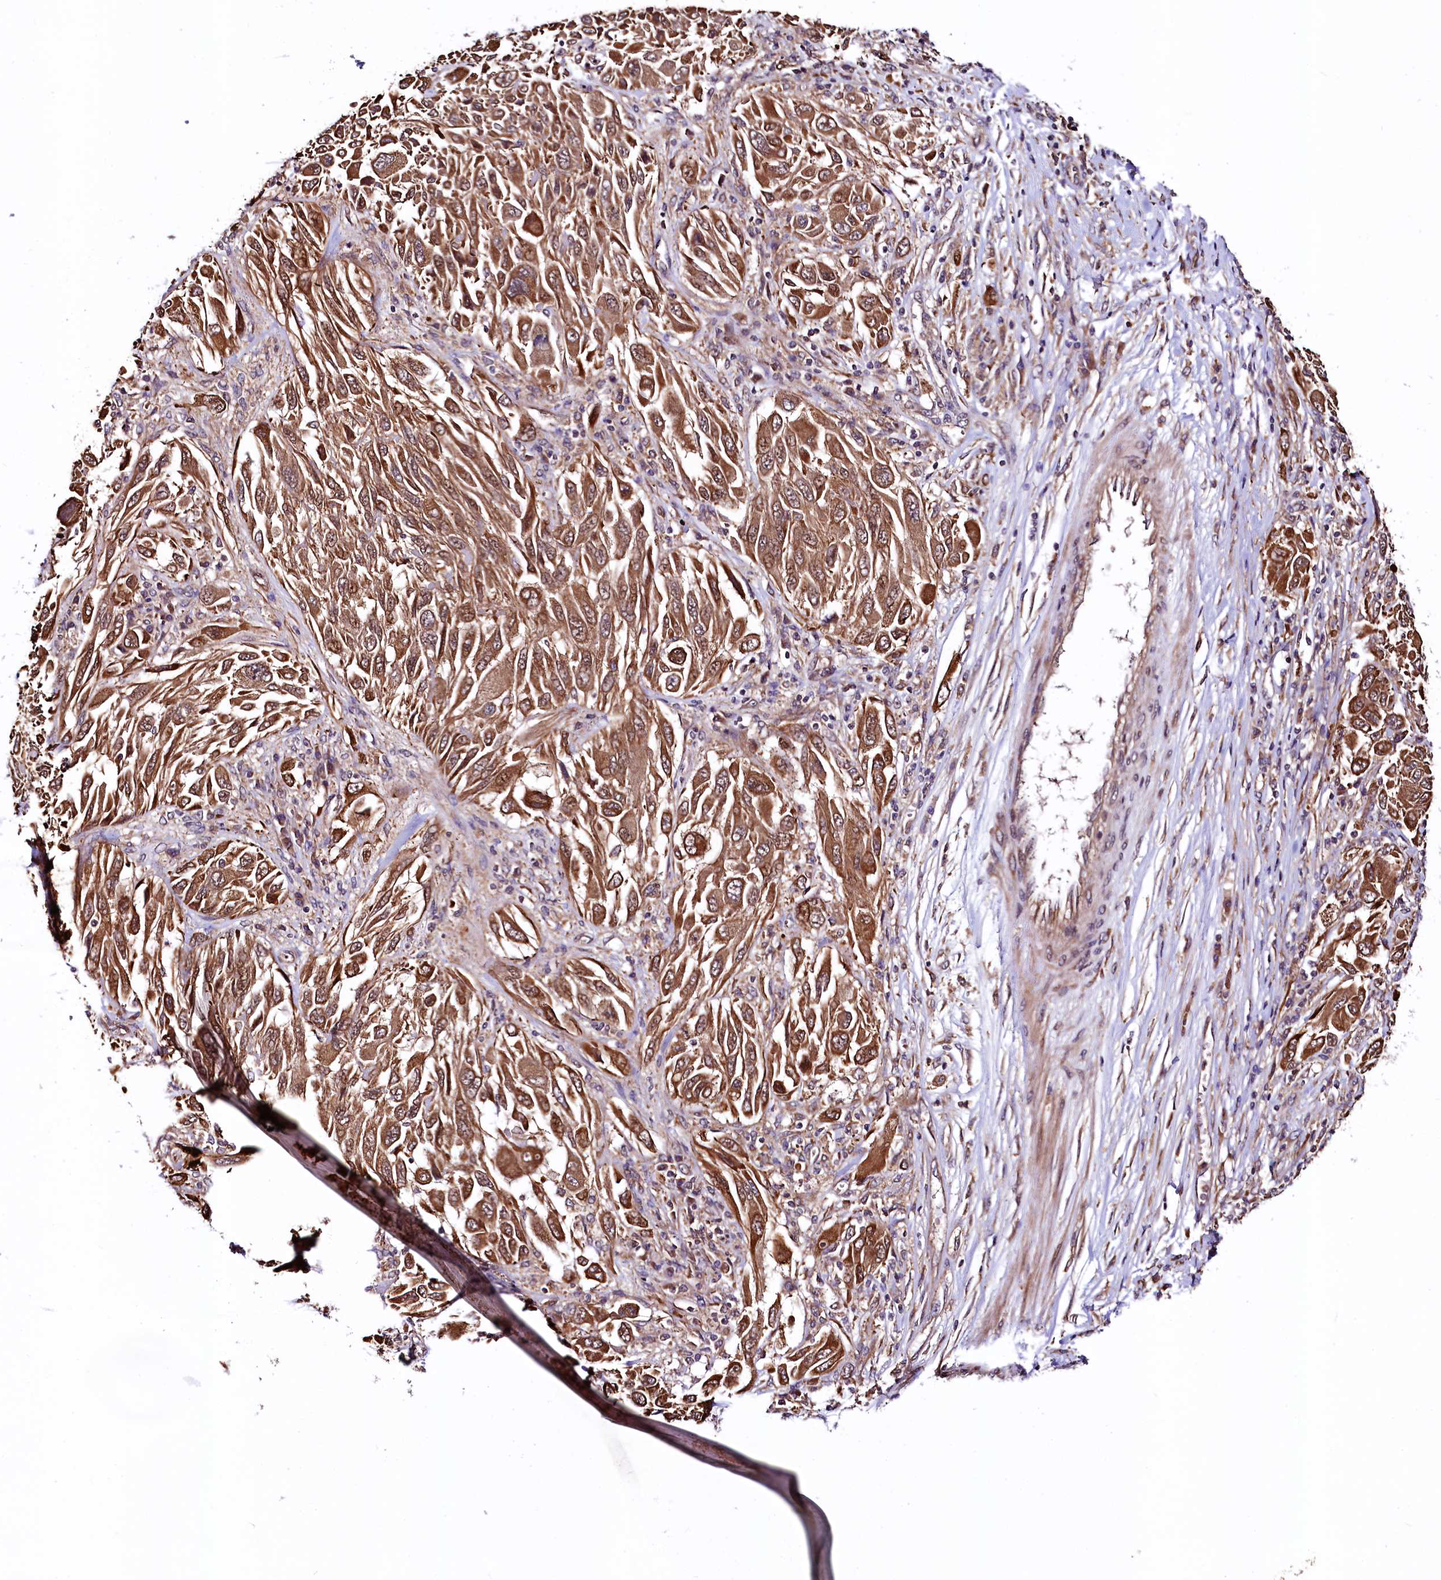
{"staining": {"intensity": "moderate", "quantity": ">75%", "location": "cytoplasmic/membranous"}, "tissue": "melanoma", "cell_type": "Tumor cells", "image_type": "cancer", "snomed": [{"axis": "morphology", "description": "Malignant melanoma, NOS"}, {"axis": "topography", "description": "Skin"}], "caption": "The photomicrograph reveals a brown stain indicating the presence of a protein in the cytoplasmic/membranous of tumor cells in malignant melanoma.", "gene": "VPS35", "patient": {"sex": "female", "age": 91}}